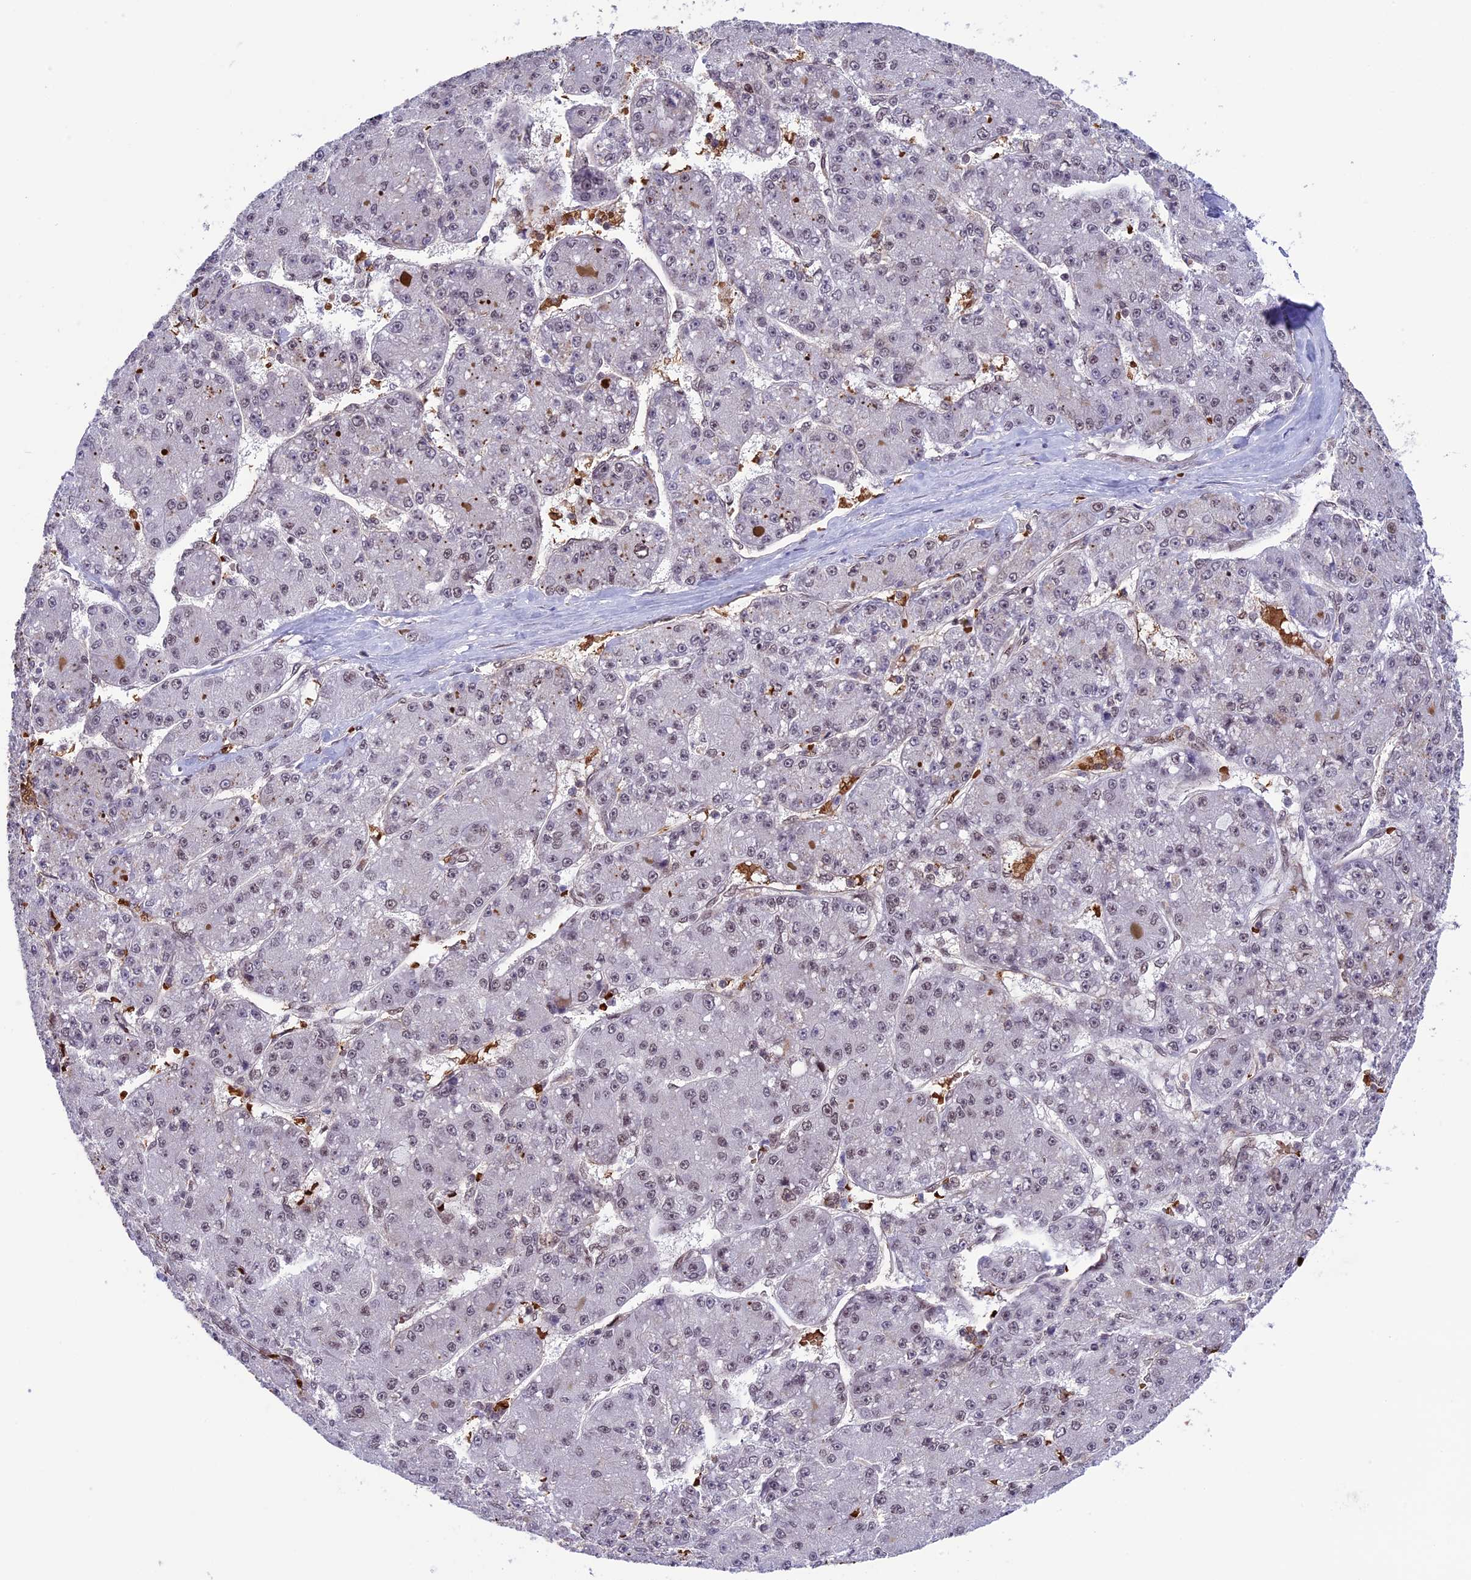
{"staining": {"intensity": "weak", "quantity": "25%-75%", "location": "nuclear"}, "tissue": "liver cancer", "cell_type": "Tumor cells", "image_type": "cancer", "snomed": [{"axis": "morphology", "description": "Carcinoma, Hepatocellular, NOS"}, {"axis": "topography", "description": "Liver"}], "caption": "Immunohistochemical staining of human hepatocellular carcinoma (liver) demonstrates low levels of weak nuclear protein expression in about 25%-75% of tumor cells.", "gene": "MPHOSPH8", "patient": {"sex": "male", "age": 67}}